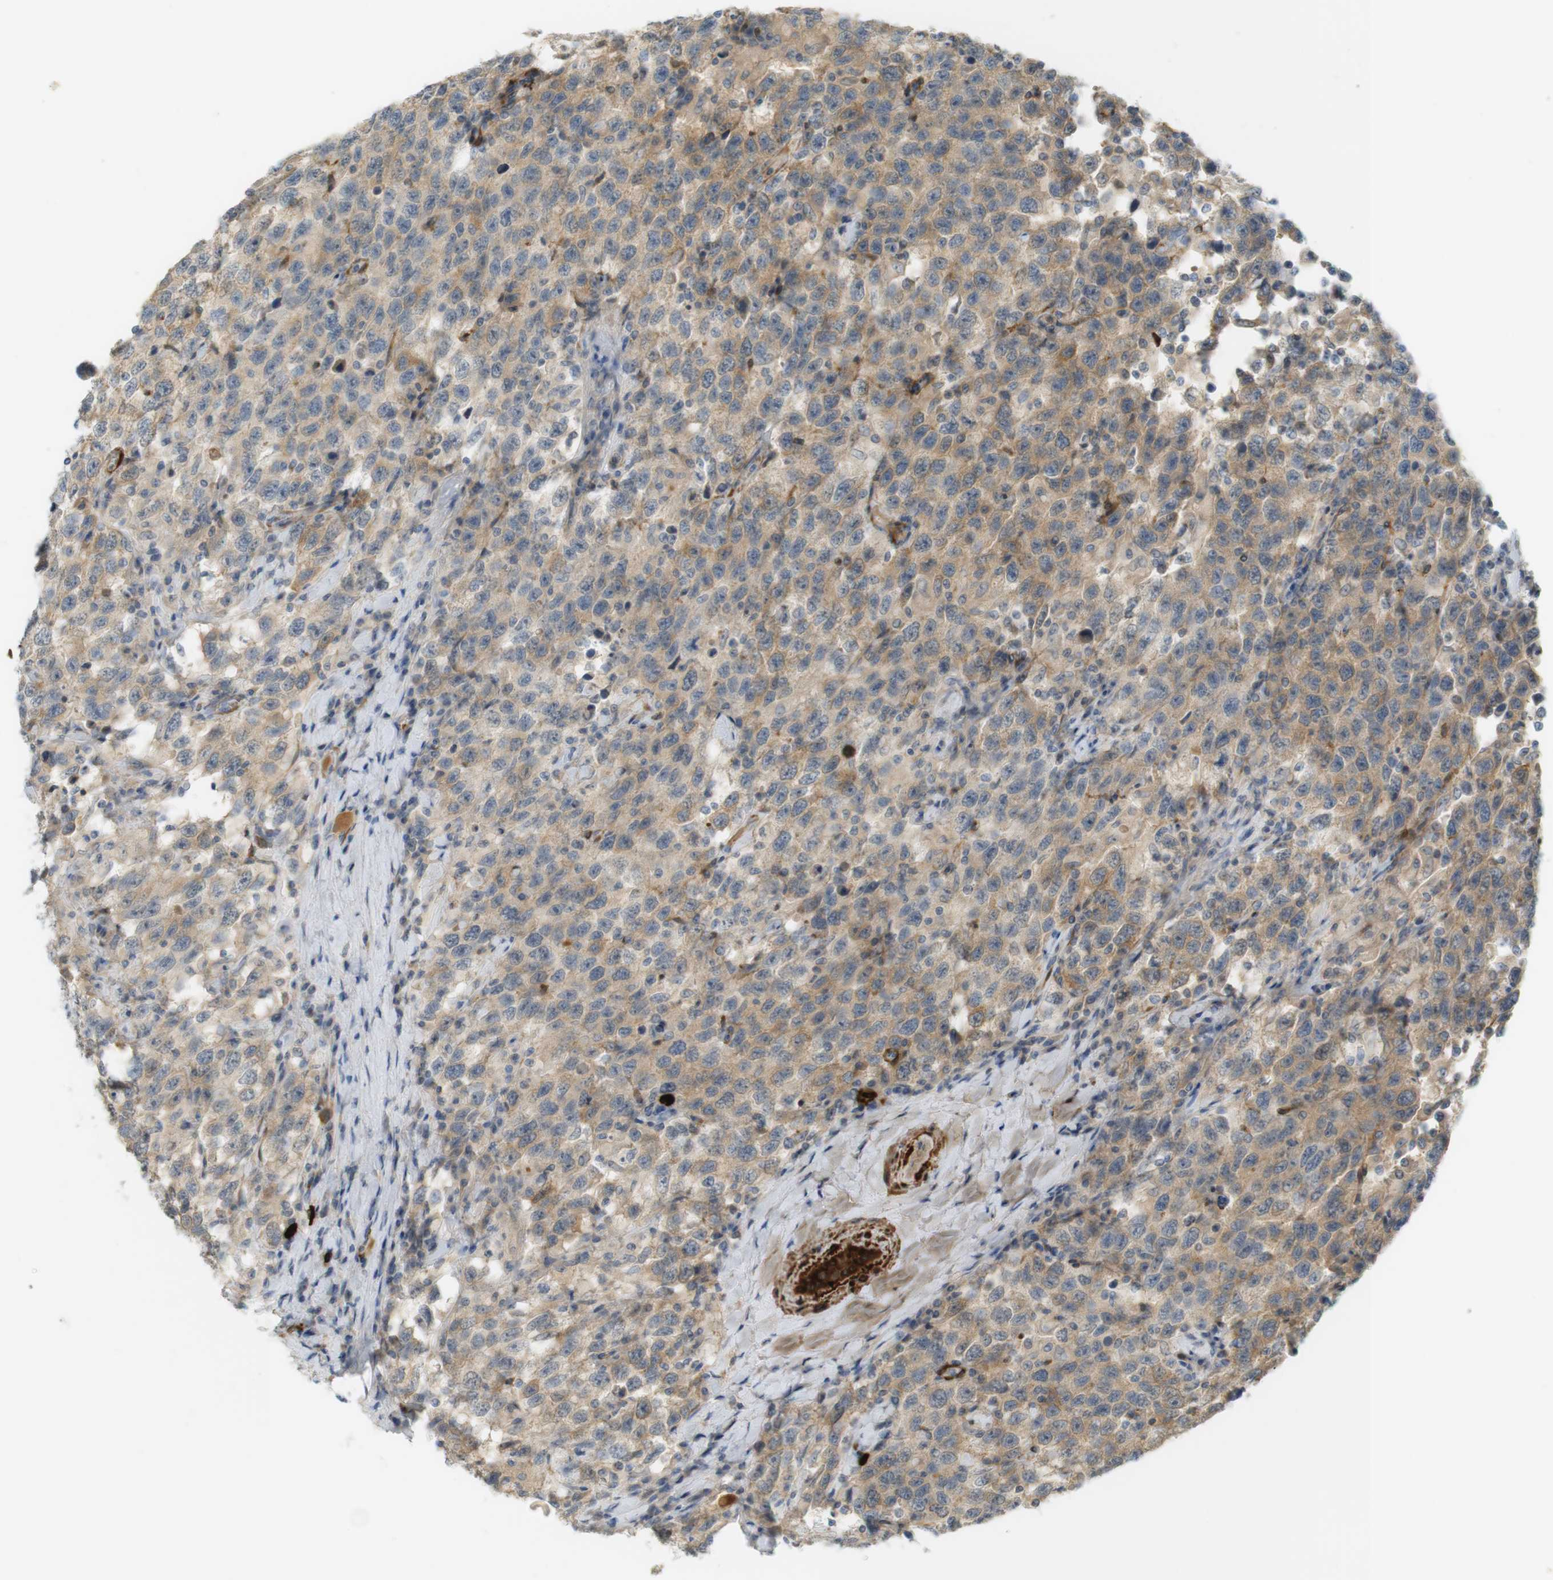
{"staining": {"intensity": "weak", "quantity": "25%-75%", "location": "cytoplasmic/membranous"}, "tissue": "testis cancer", "cell_type": "Tumor cells", "image_type": "cancer", "snomed": [{"axis": "morphology", "description": "Seminoma, NOS"}, {"axis": "topography", "description": "Testis"}], "caption": "Tumor cells show low levels of weak cytoplasmic/membranous staining in approximately 25%-75% of cells in human testis cancer. The staining was performed using DAB, with brown indicating positive protein expression. Nuclei are stained blue with hematoxylin.", "gene": "PDE3A", "patient": {"sex": "male", "age": 41}}